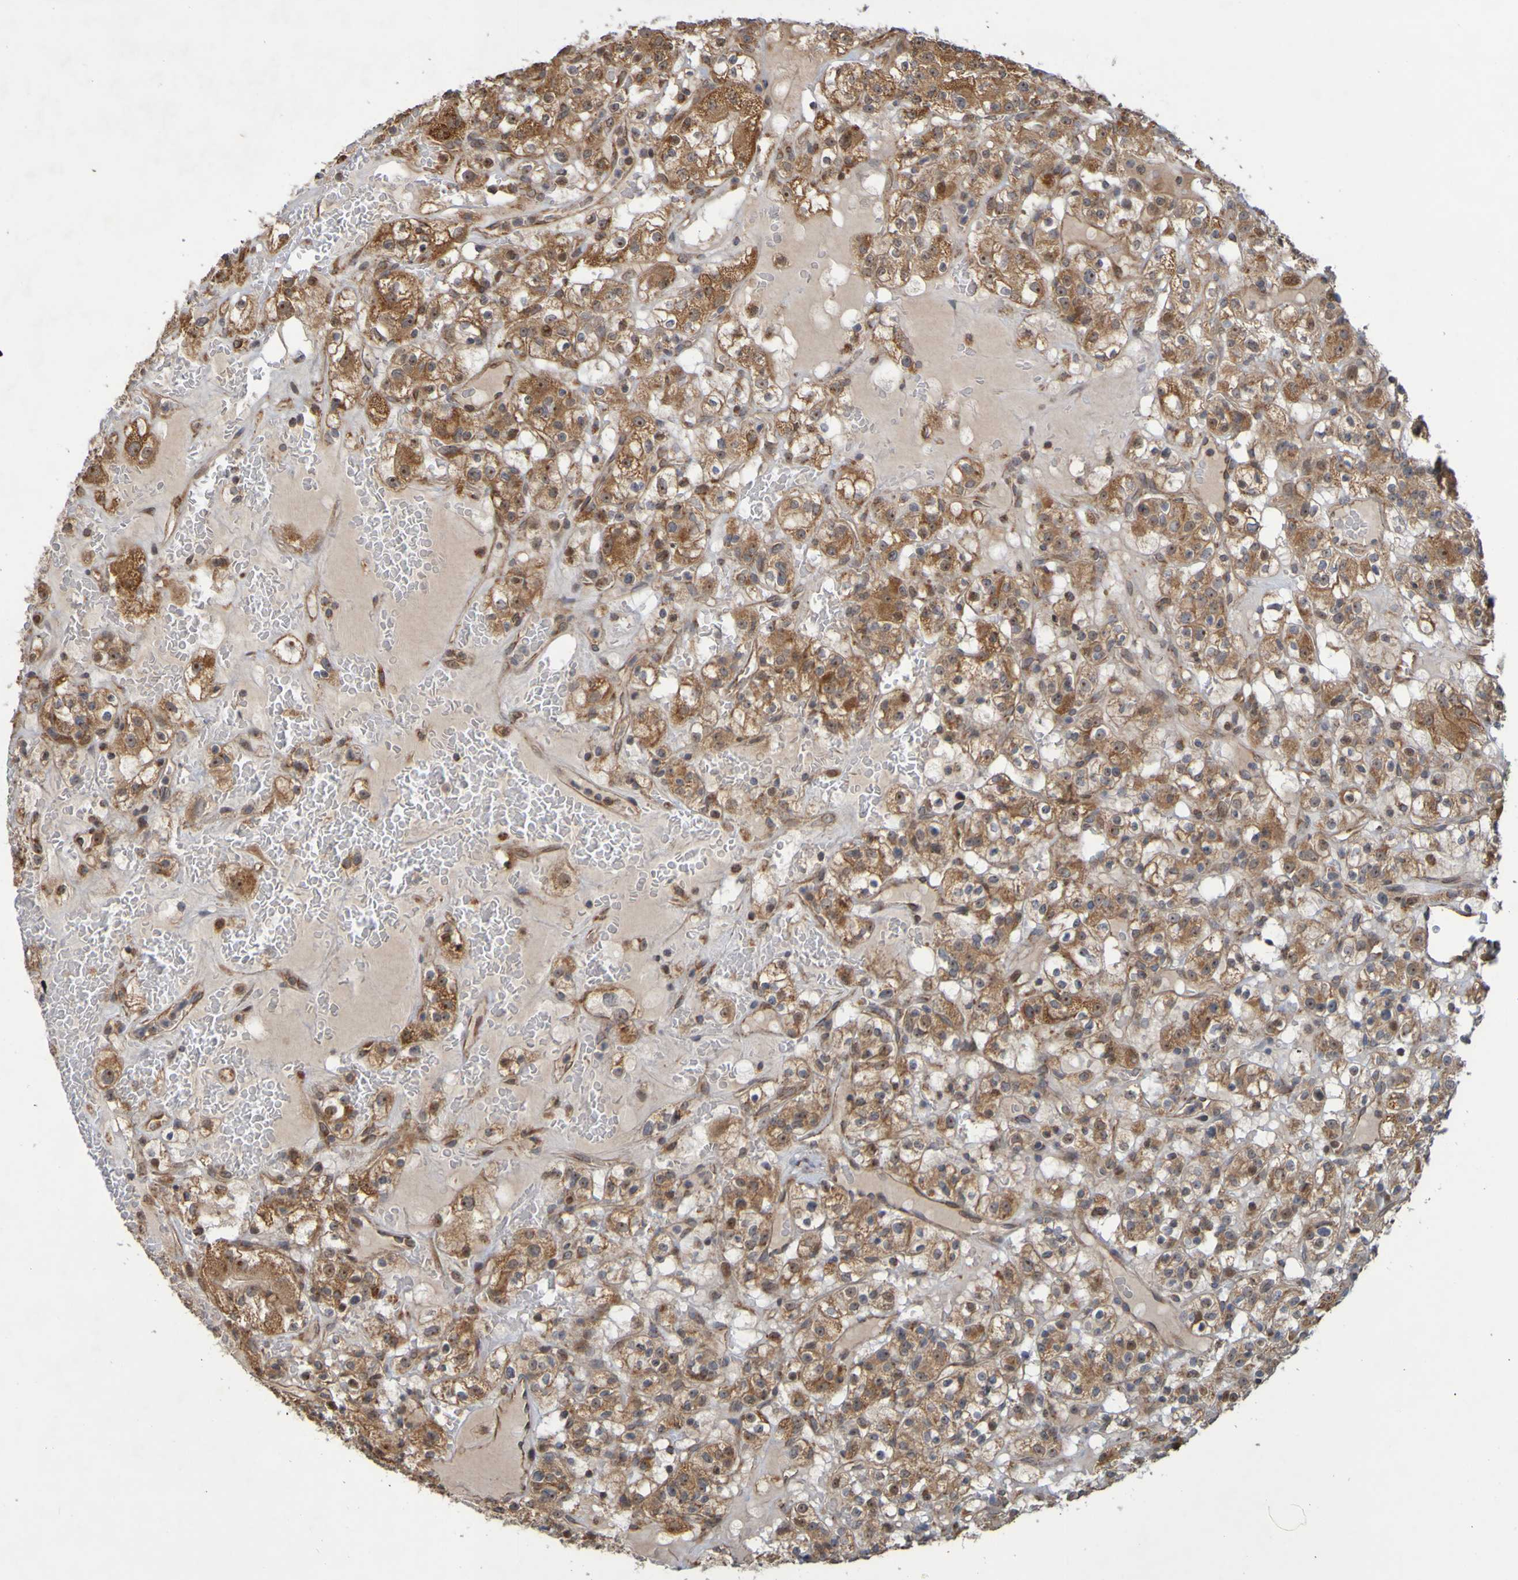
{"staining": {"intensity": "moderate", "quantity": ">75%", "location": "cytoplasmic/membranous,nuclear"}, "tissue": "renal cancer", "cell_type": "Tumor cells", "image_type": "cancer", "snomed": [{"axis": "morphology", "description": "Normal tissue, NOS"}, {"axis": "morphology", "description": "Adenocarcinoma, NOS"}, {"axis": "topography", "description": "Kidney"}], "caption": "Human adenocarcinoma (renal) stained with a brown dye exhibits moderate cytoplasmic/membranous and nuclear positive positivity in approximately >75% of tumor cells.", "gene": "TMBIM1", "patient": {"sex": "female", "age": 72}}